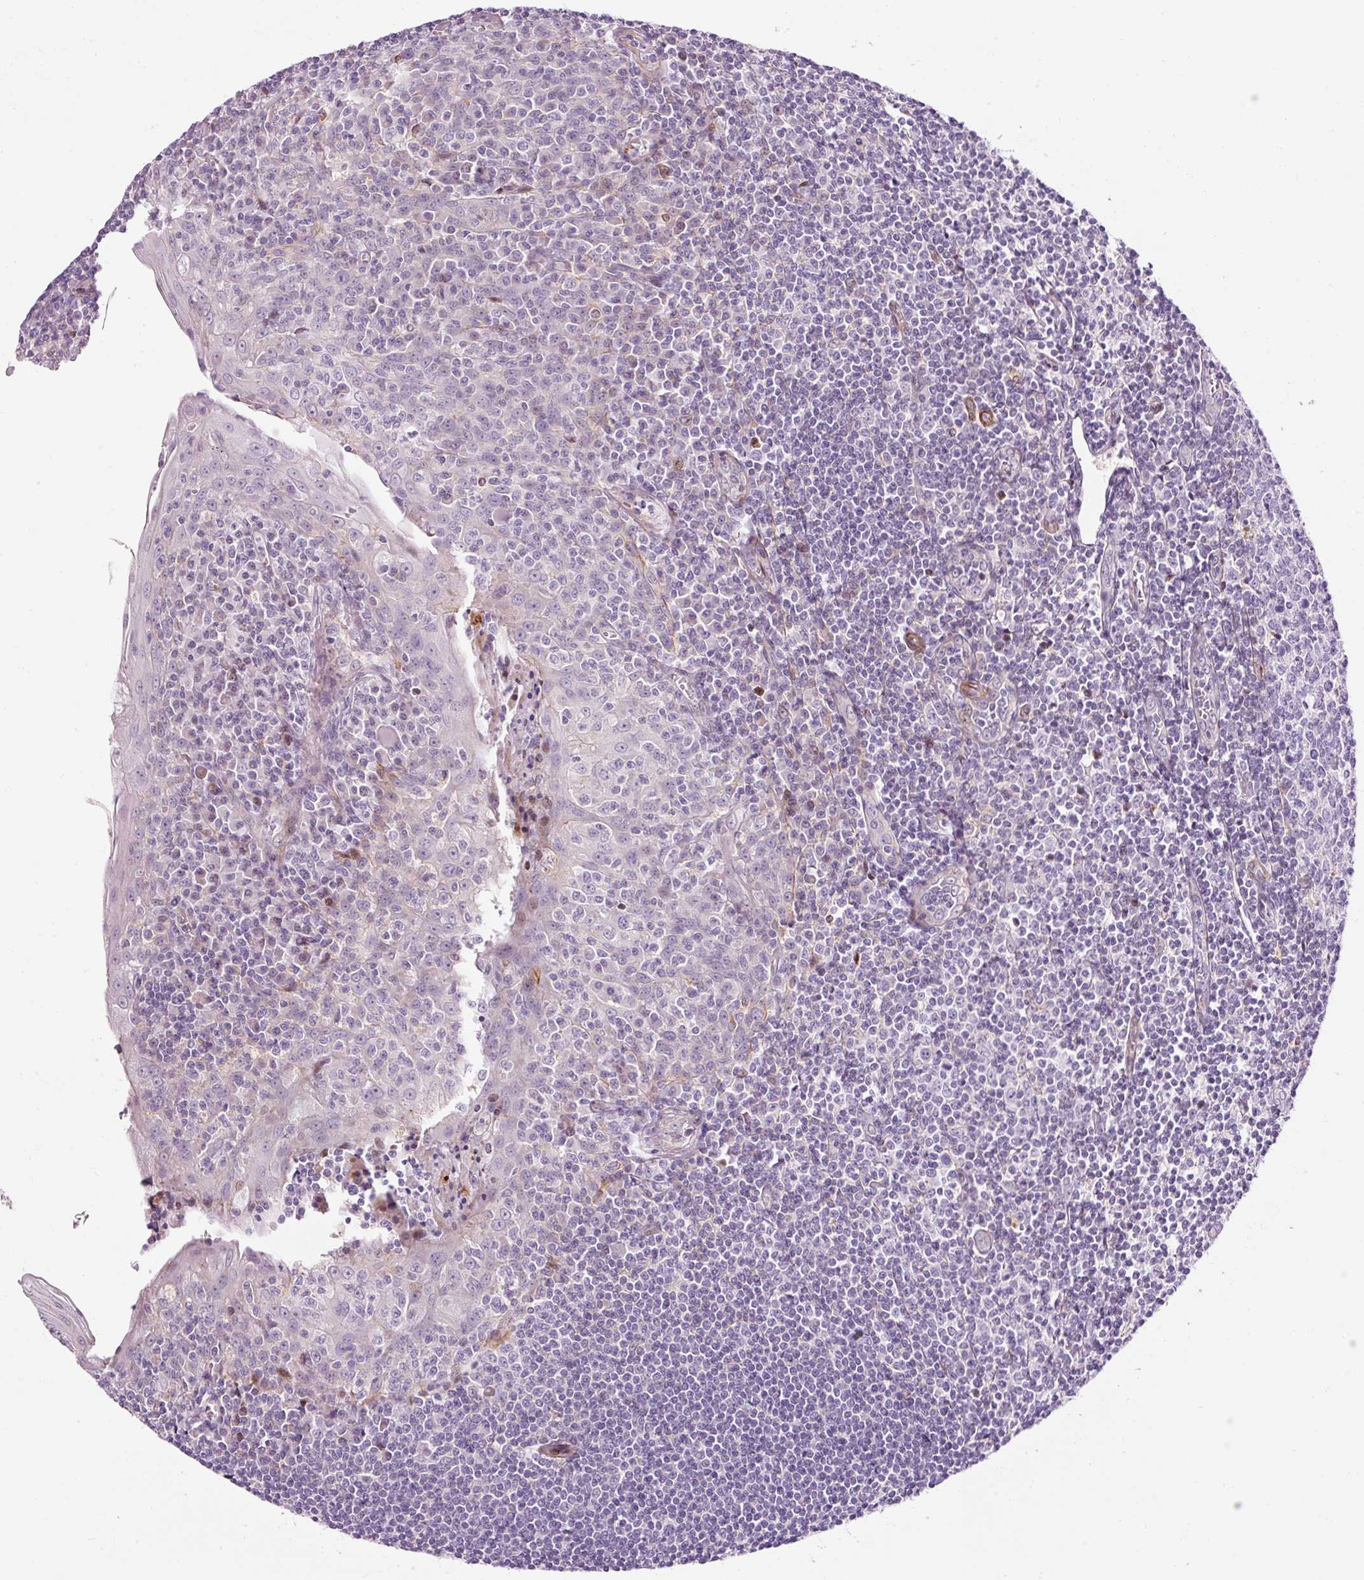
{"staining": {"intensity": "negative", "quantity": "none", "location": "none"}, "tissue": "tonsil", "cell_type": "Germinal center cells", "image_type": "normal", "snomed": [{"axis": "morphology", "description": "Normal tissue, NOS"}, {"axis": "topography", "description": "Tonsil"}], "caption": "Tonsil stained for a protein using IHC demonstrates no expression germinal center cells.", "gene": "ANKRD20A1", "patient": {"sex": "male", "age": 27}}